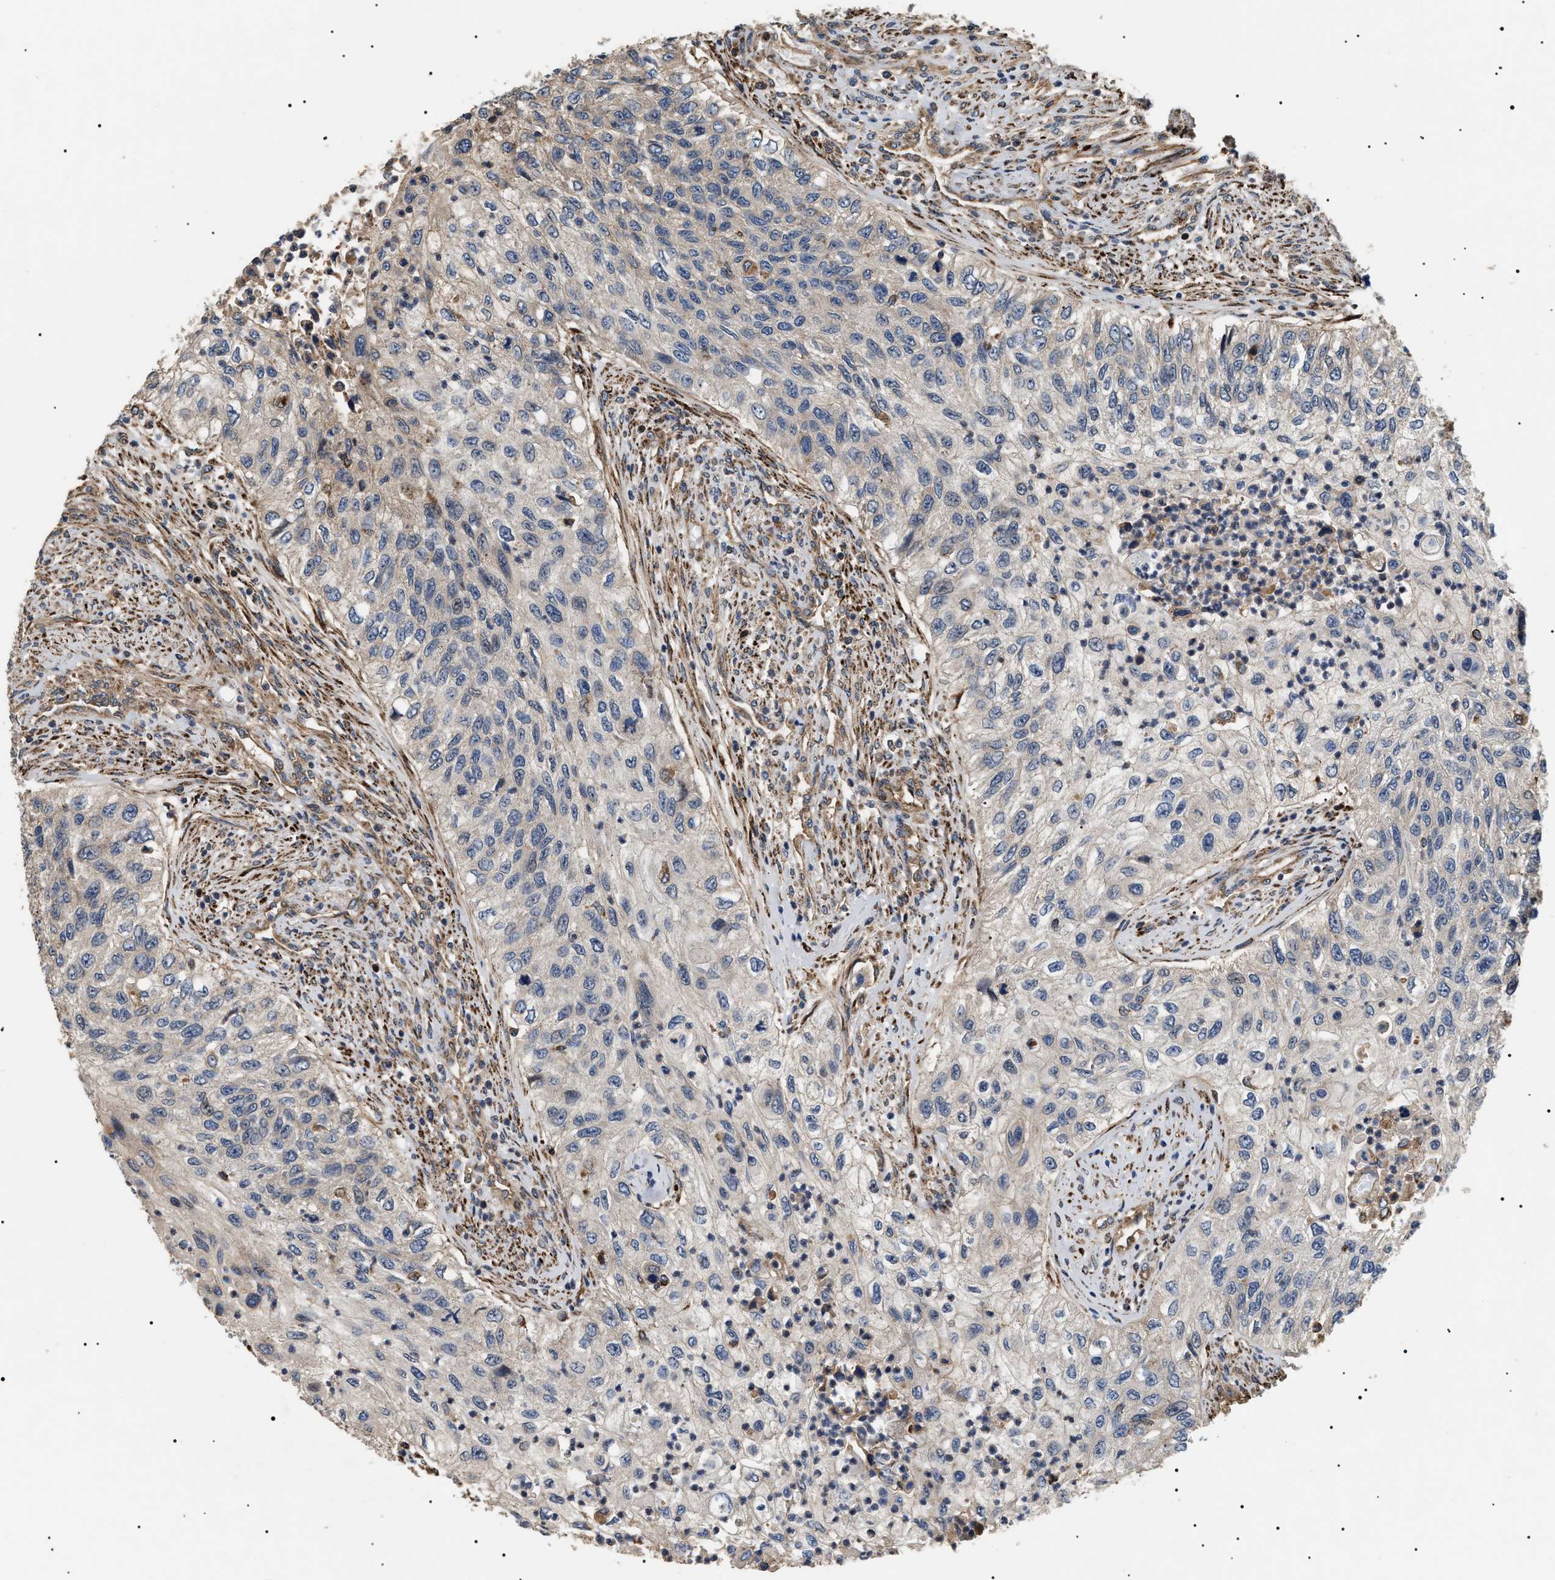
{"staining": {"intensity": "negative", "quantity": "none", "location": "none"}, "tissue": "urothelial cancer", "cell_type": "Tumor cells", "image_type": "cancer", "snomed": [{"axis": "morphology", "description": "Urothelial carcinoma, High grade"}, {"axis": "topography", "description": "Urinary bladder"}], "caption": "An immunohistochemistry (IHC) micrograph of urothelial cancer is shown. There is no staining in tumor cells of urothelial cancer. The staining was performed using DAB (3,3'-diaminobenzidine) to visualize the protein expression in brown, while the nuclei were stained in blue with hematoxylin (Magnification: 20x).", "gene": "ZBTB26", "patient": {"sex": "female", "age": 60}}